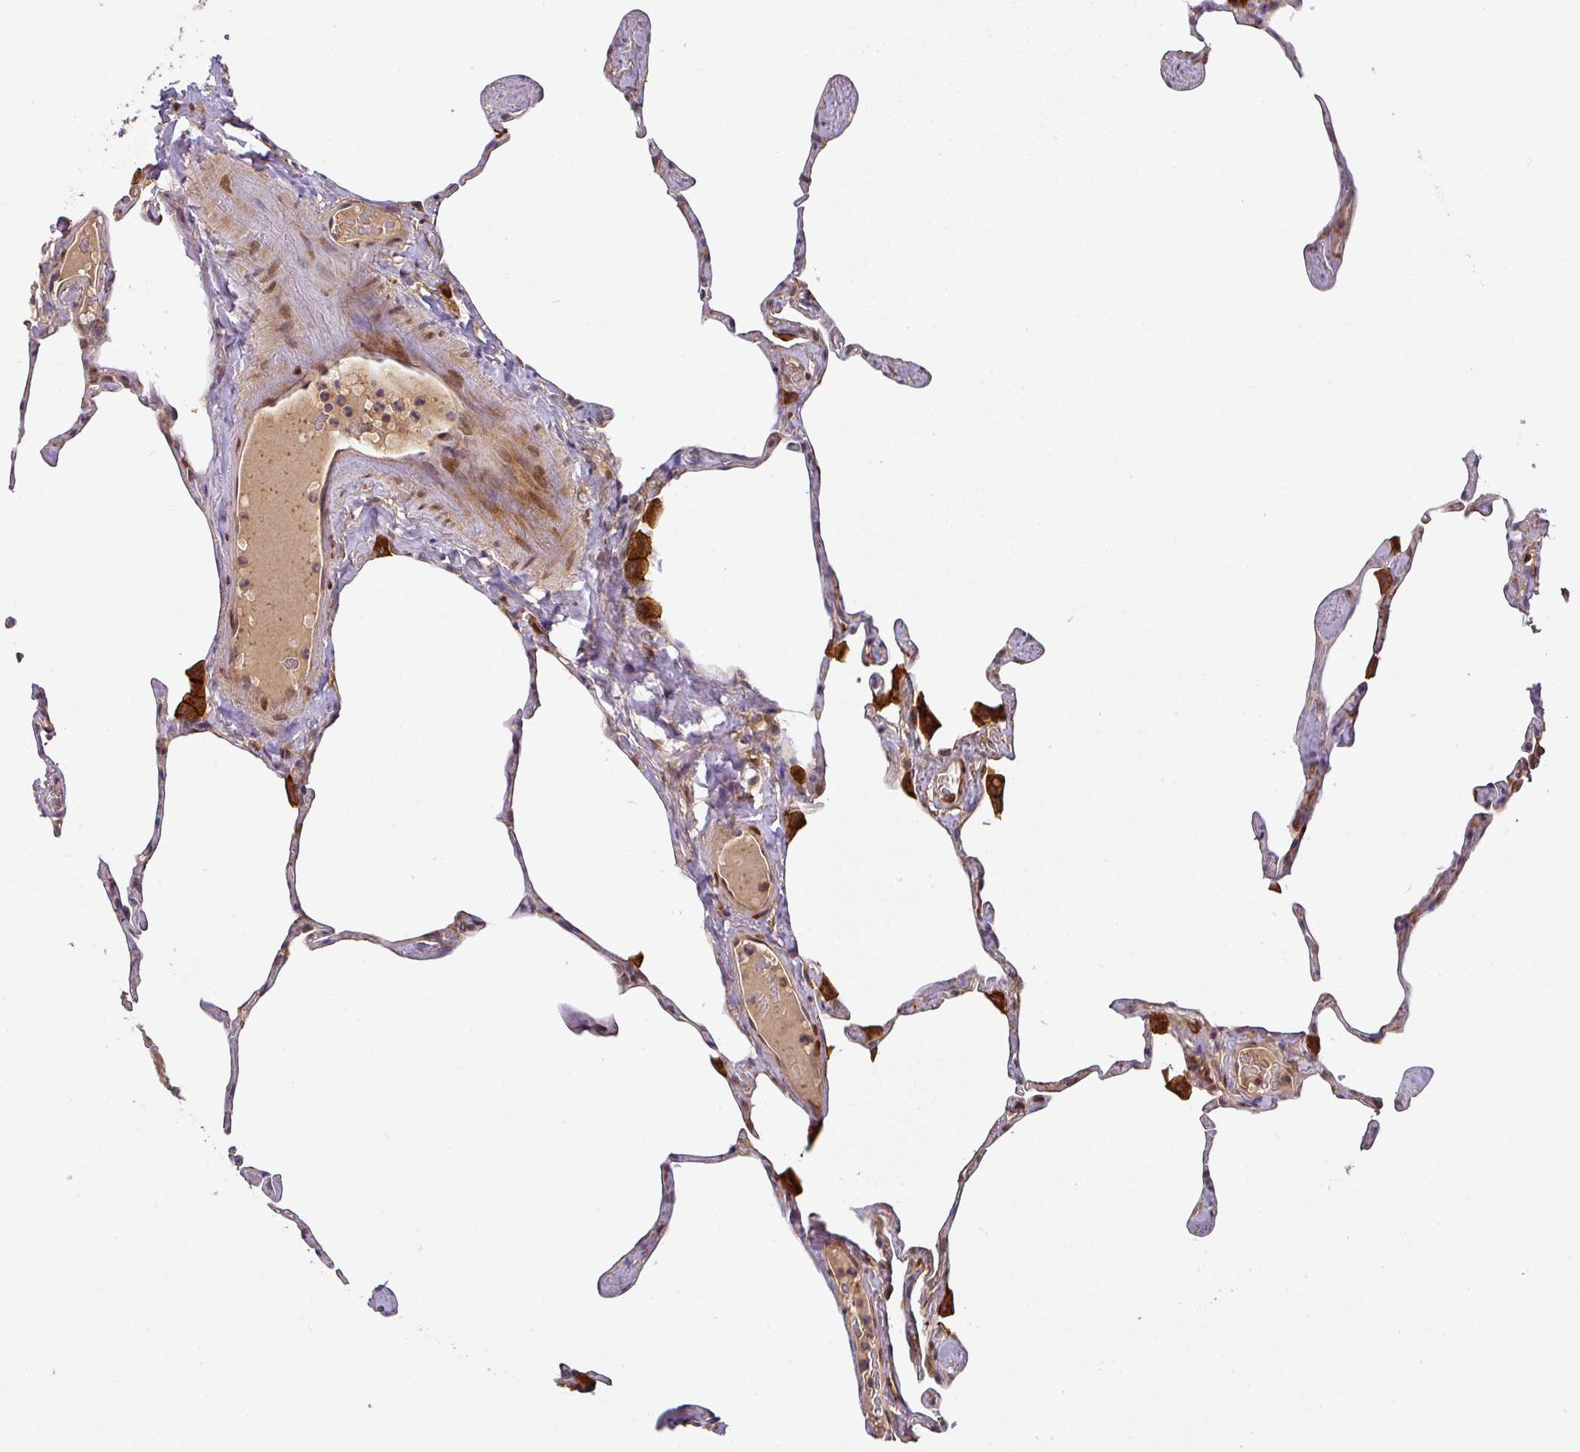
{"staining": {"intensity": "moderate", "quantity": "25%-75%", "location": "cytoplasmic/membranous"}, "tissue": "lung", "cell_type": "Alveolar cells", "image_type": "normal", "snomed": [{"axis": "morphology", "description": "Normal tissue, NOS"}, {"axis": "topography", "description": "Lung"}], "caption": "Moderate cytoplasmic/membranous expression for a protein is seen in about 25%-75% of alveolar cells of unremarkable lung using immunohistochemistry (IHC).", "gene": "MALSU1", "patient": {"sex": "male", "age": 65}}